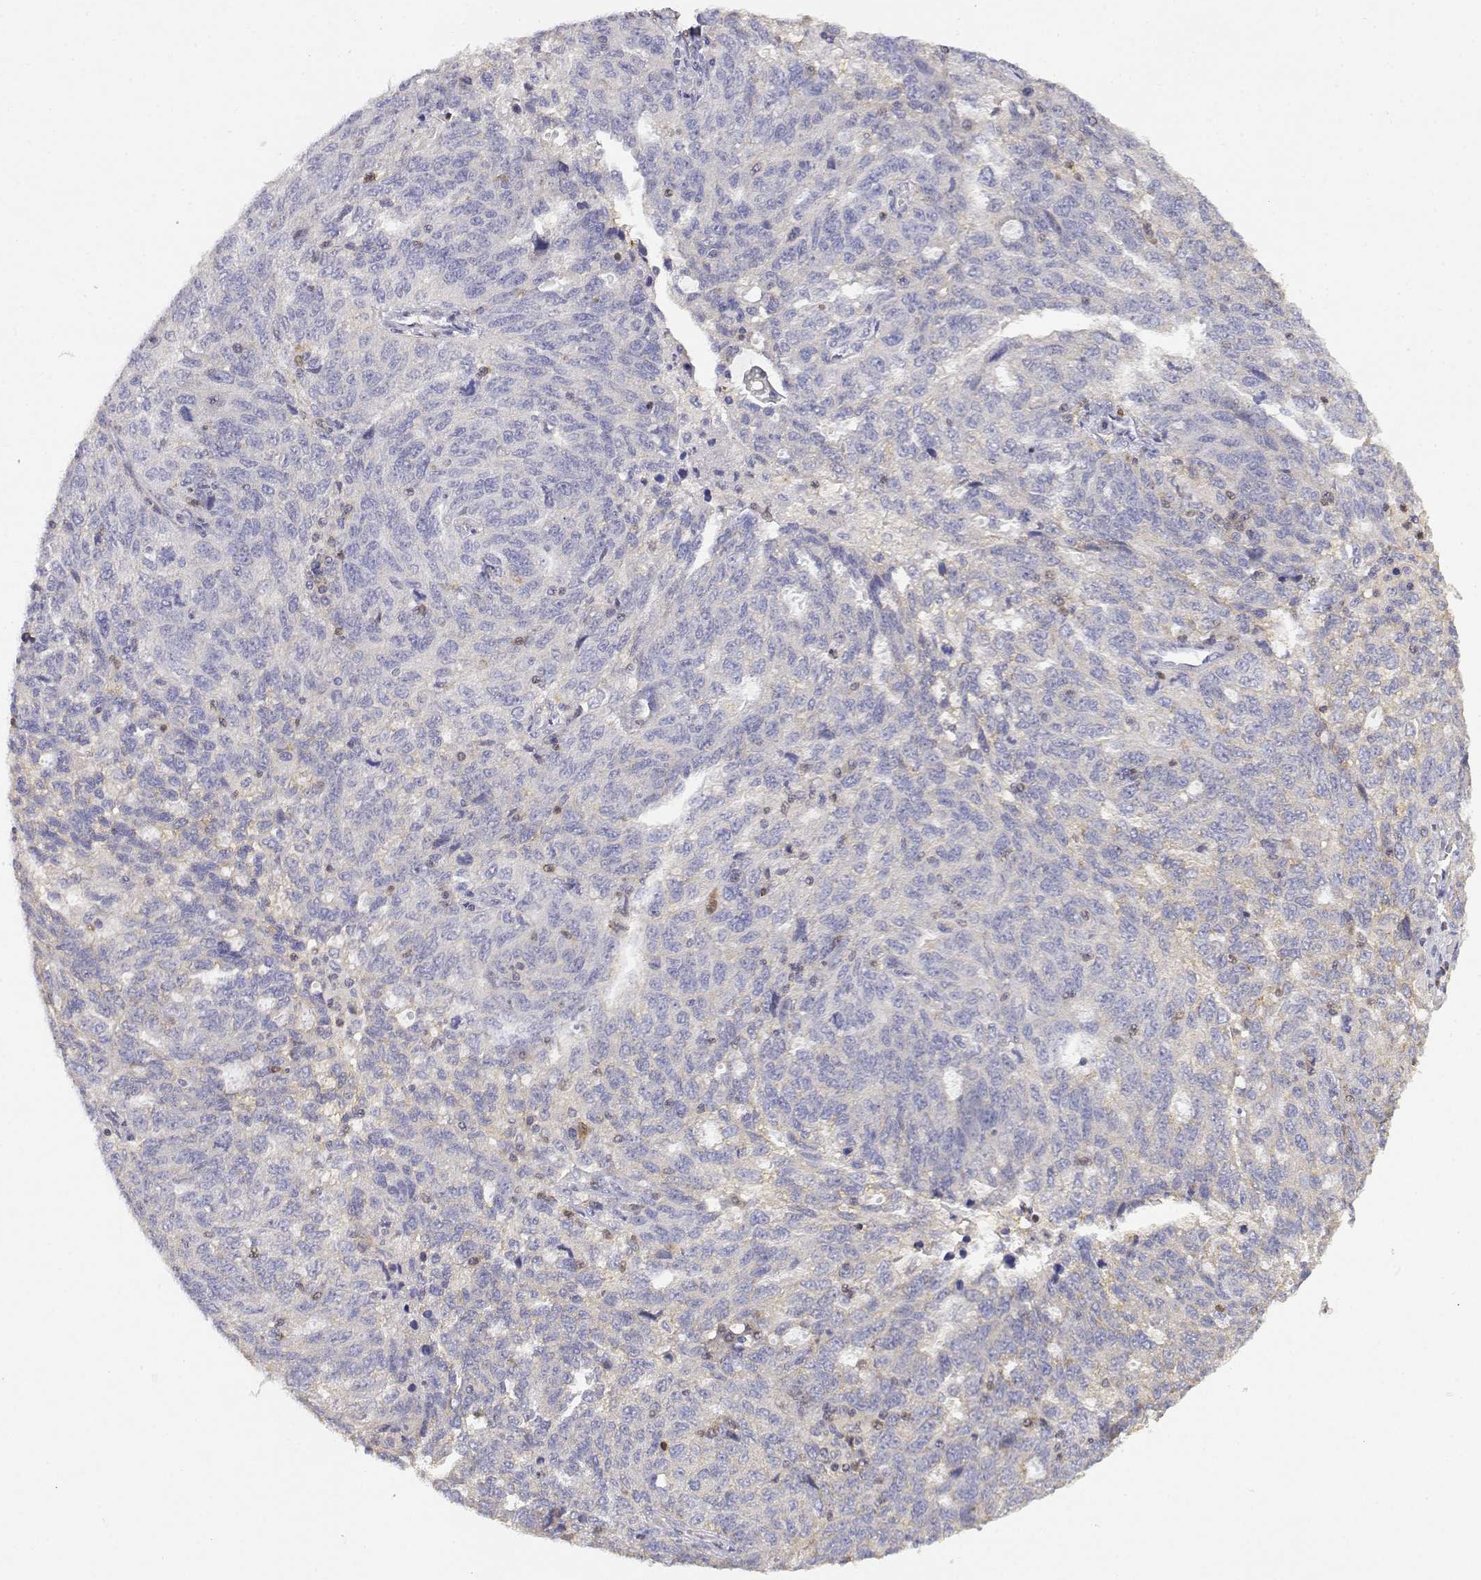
{"staining": {"intensity": "negative", "quantity": "none", "location": "none"}, "tissue": "ovarian cancer", "cell_type": "Tumor cells", "image_type": "cancer", "snomed": [{"axis": "morphology", "description": "Cystadenocarcinoma, serous, NOS"}, {"axis": "topography", "description": "Ovary"}], "caption": "Ovarian cancer was stained to show a protein in brown. There is no significant positivity in tumor cells.", "gene": "ADA", "patient": {"sex": "female", "age": 71}}